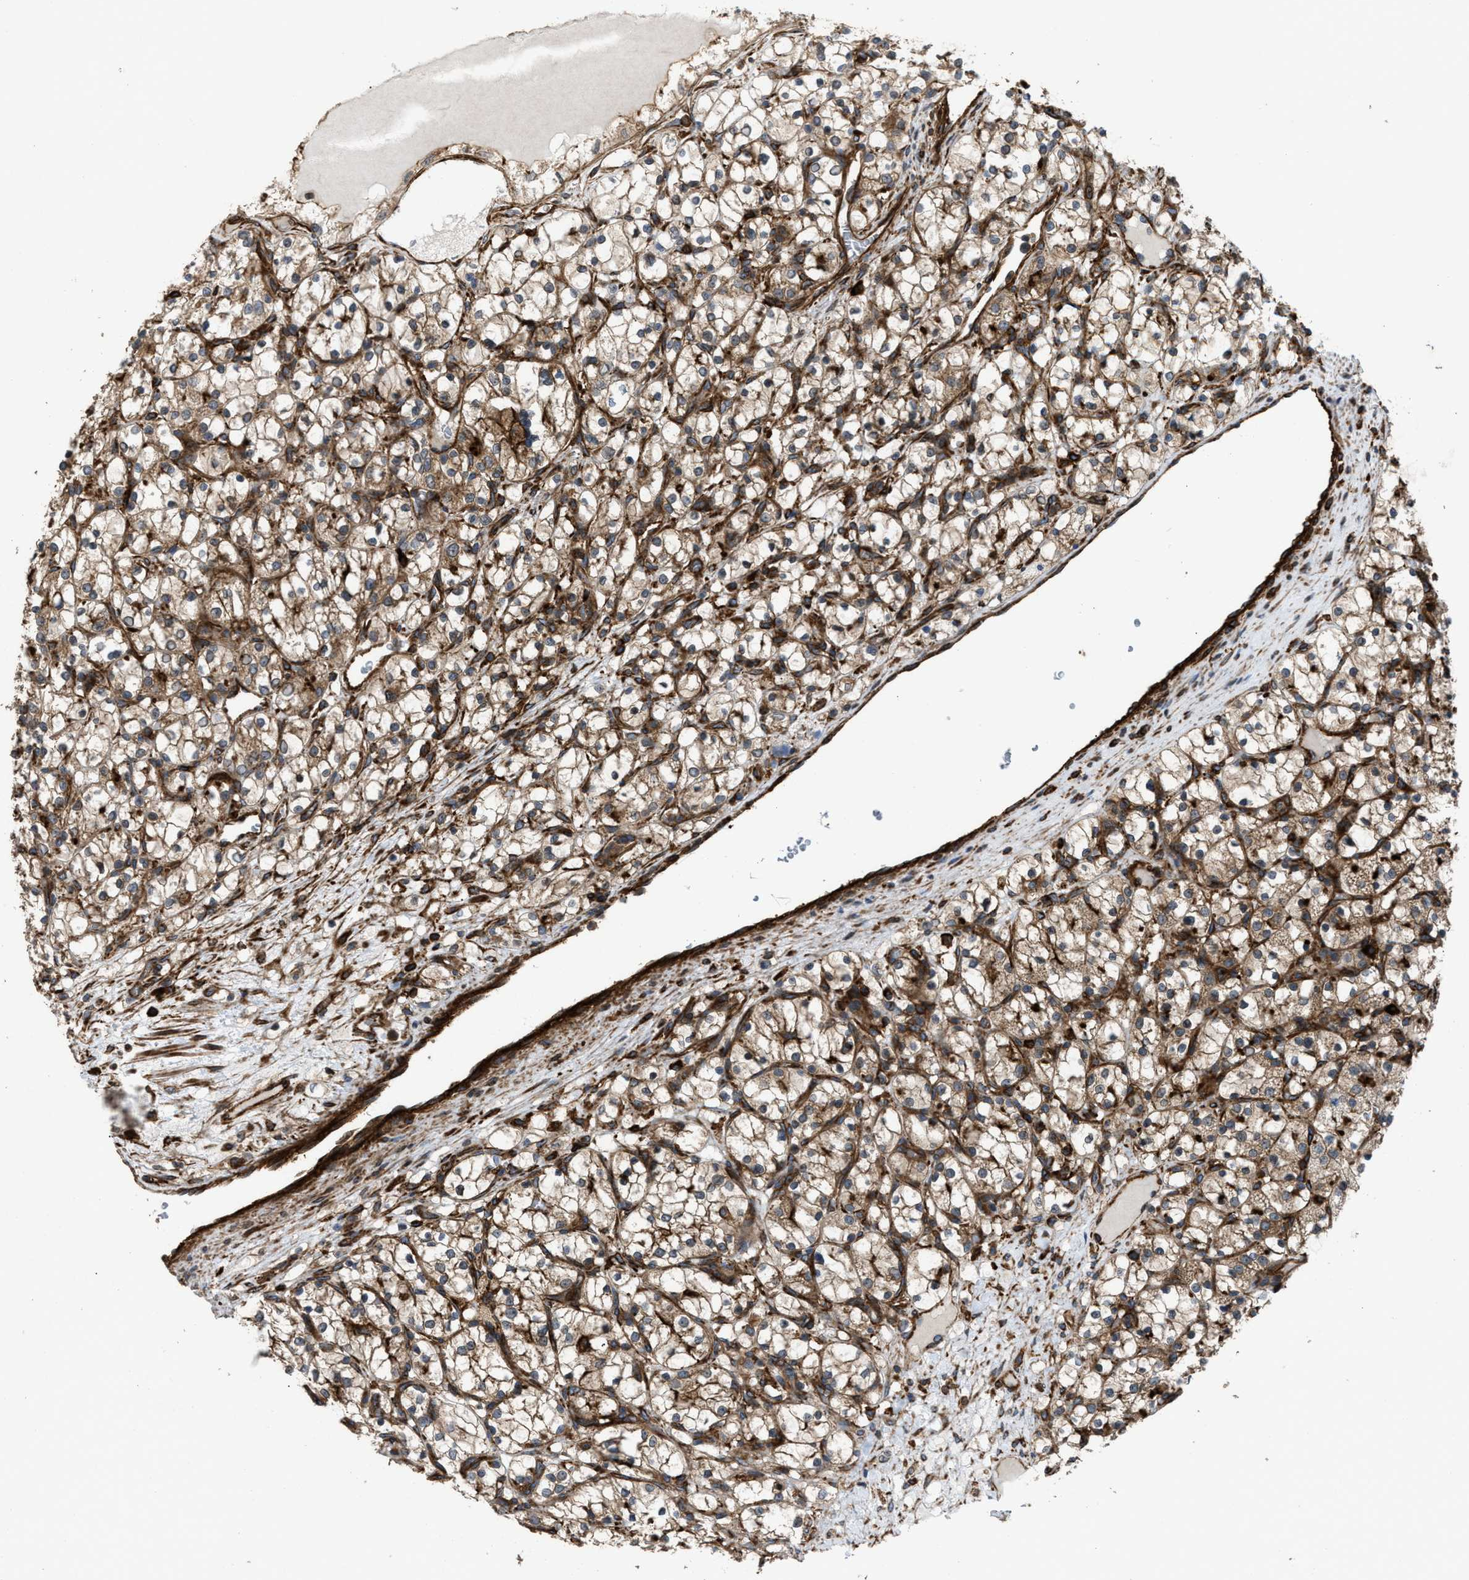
{"staining": {"intensity": "weak", "quantity": ">75%", "location": "cytoplasmic/membranous"}, "tissue": "renal cancer", "cell_type": "Tumor cells", "image_type": "cancer", "snomed": [{"axis": "morphology", "description": "Adenocarcinoma, NOS"}, {"axis": "topography", "description": "Kidney"}], "caption": "Weak cytoplasmic/membranous staining for a protein is appreciated in about >75% of tumor cells of renal cancer (adenocarcinoma) using immunohistochemistry (IHC).", "gene": "EGLN1", "patient": {"sex": "female", "age": 69}}